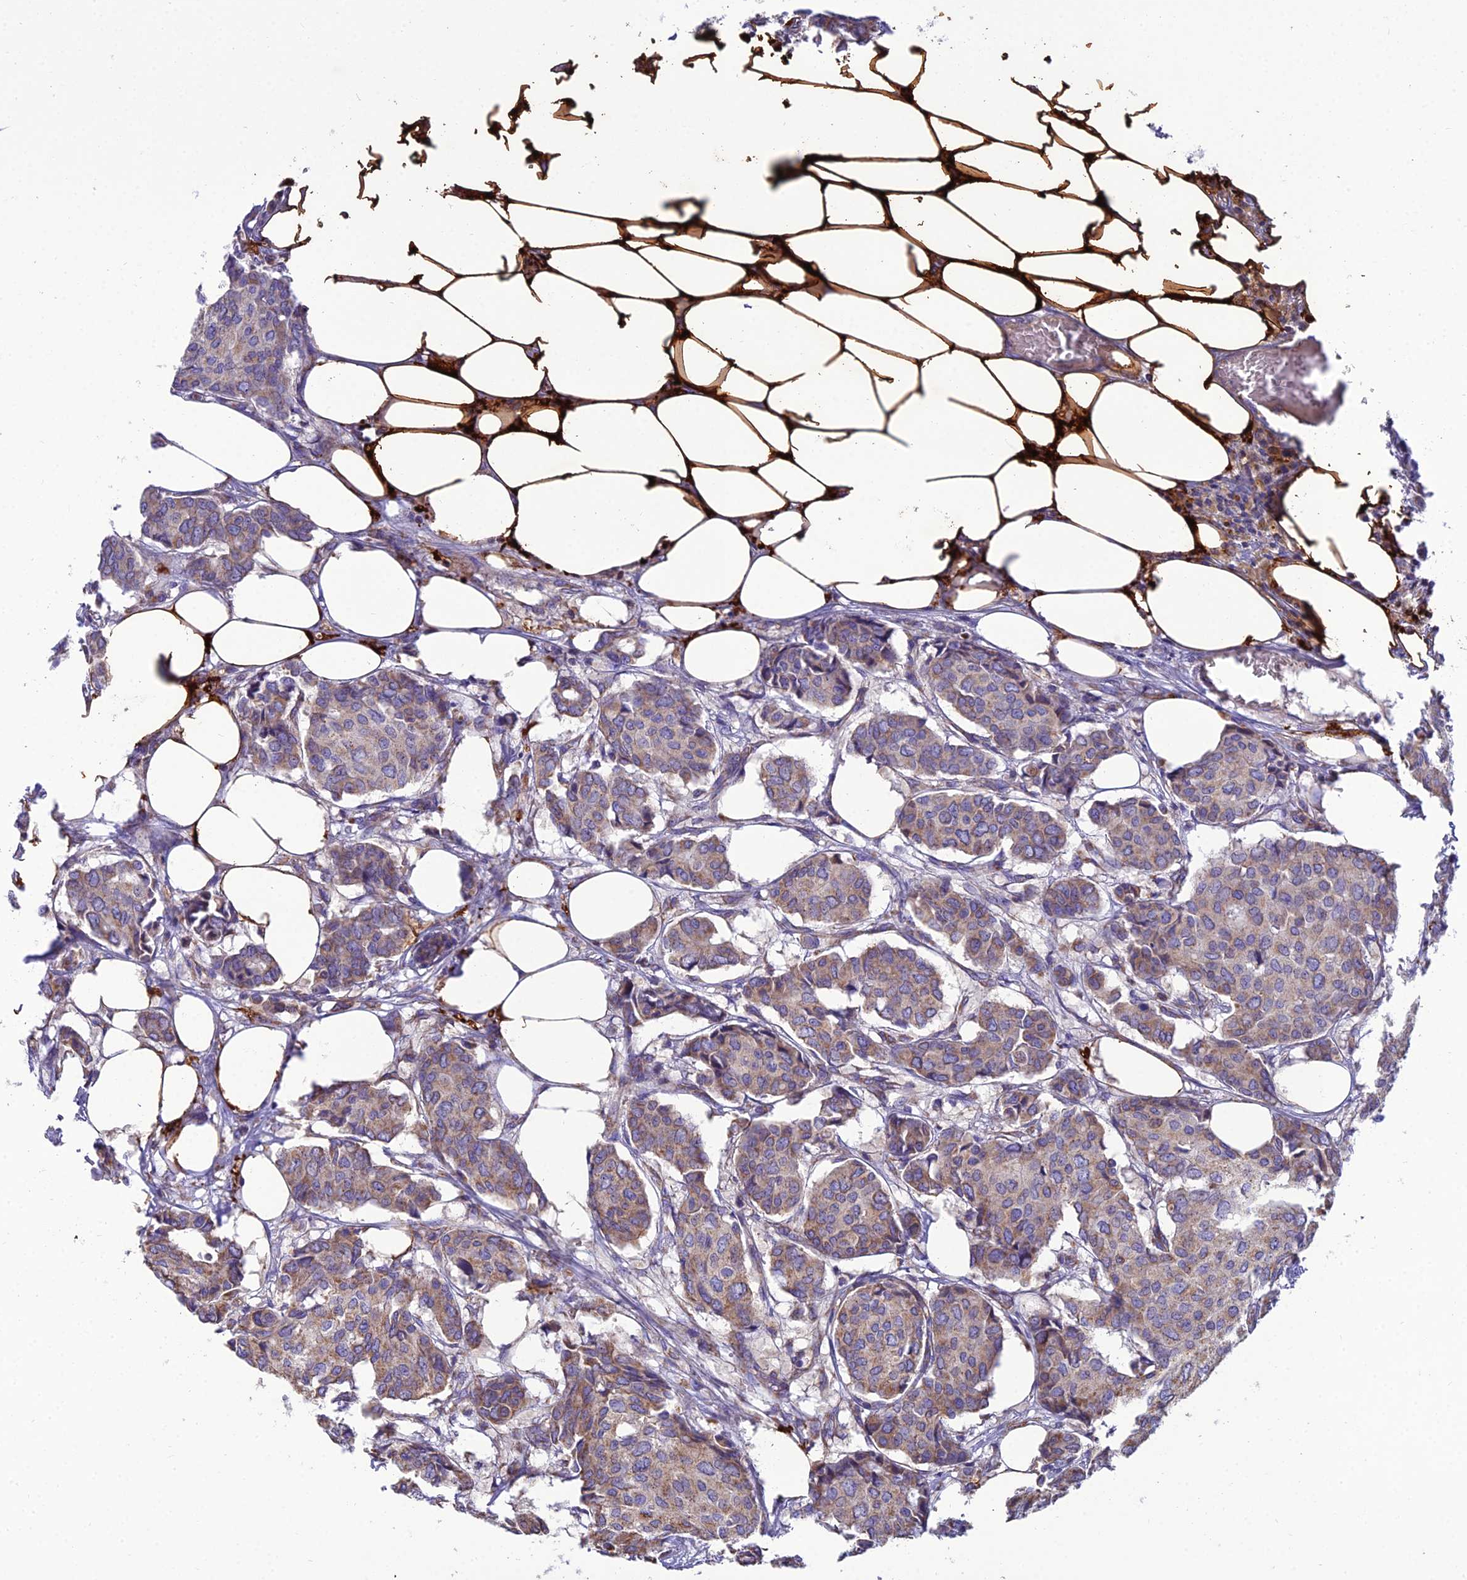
{"staining": {"intensity": "weak", "quantity": "25%-75%", "location": "cytoplasmic/membranous"}, "tissue": "breast cancer", "cell_type": "Tumor cells", "image_type": "cancer", "snomed": [{"axis": "morphology", "description": "Duct carcinoma"}, {"axis": "topography", "description": "Breast"}], "caption": "Immunohistochemical staining of human breast cancer reveals low levels of weak cytoplasmic/membranous positivity in about 25%-75% of tumor cells.", "gene": "GPD1", "patient": {"sex": "female", "age": 75}}